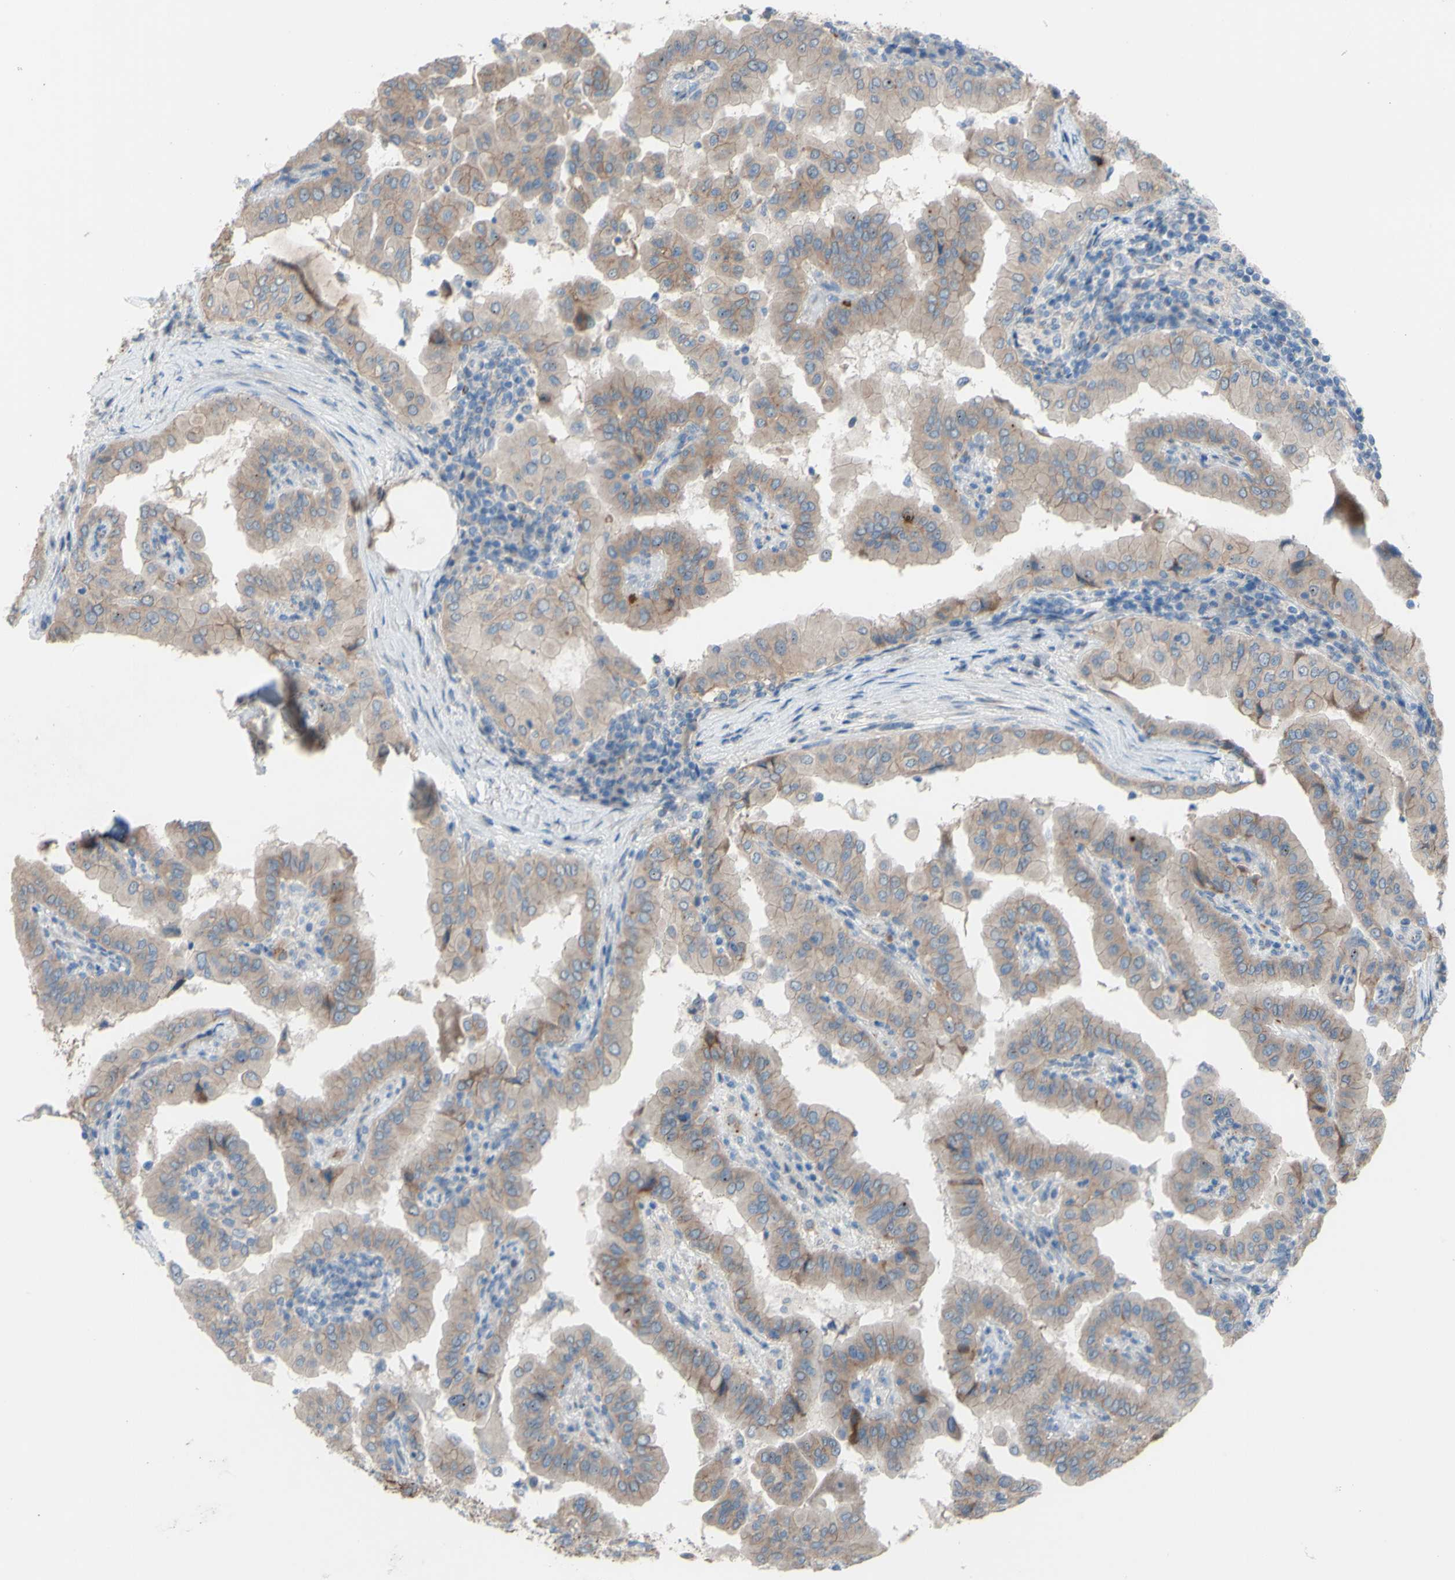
{"staining": {"intensity": "weak", "quantity": ">75%", "location": "cytoplasmic/membranous"}, "tissue": "thyroid cancer", "cell_type": "Tumor cells", "image_type": "cancer", "snomed": [{"axis": "morphology", "description": "Papillary adenocarcinoma, NOS"}, {"axis": "topography", "description": "Thyroid gland"}], "caption": "Thyroid cancer (papillary adenocarcinoma) stained with a brown dye demonstrates weak cytoplasmic/membranous positive expression in about >75% of tumor cells.", "gene": "CDCP1", "patient": {"sex": "male", "age": 33}}